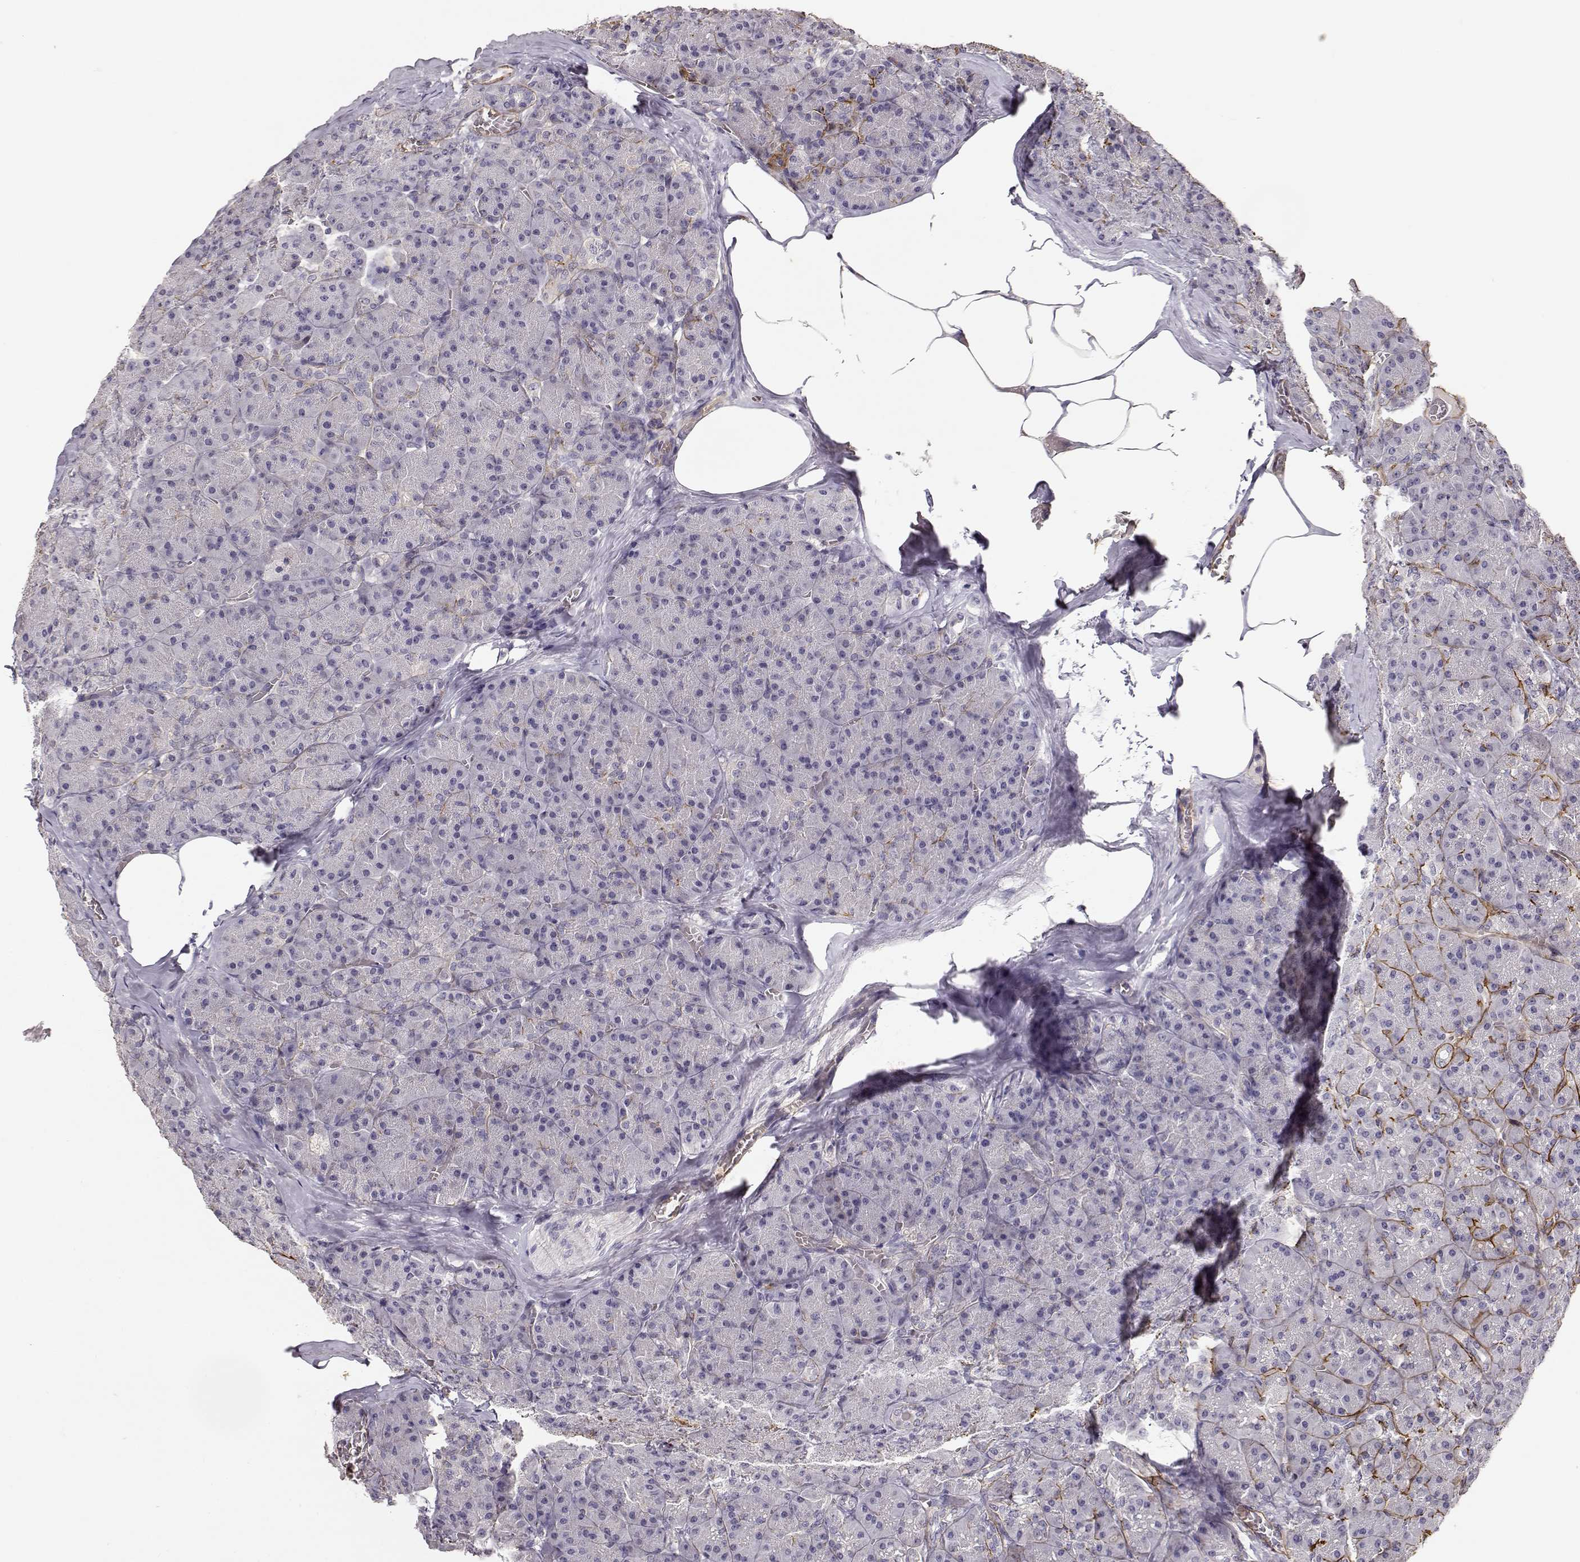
{"staining": {"intensity": "negative", "quantity": "none", "location": "none"}, "tissue": "pancreas", "cell_type": "Exocrine glandular cells", "image_type": "normal", "snomed": [{"axis": "morphology", "description": "Normal tissue, NOS"}, {"axis": "topography", "description": "Pancreas"}], "caption": "Protein analysis of benign pancreas displays no significant staining in exocrine glandular cells.", "gene": "LAMA5", "patient": {"sex": "male", "age": 57}}